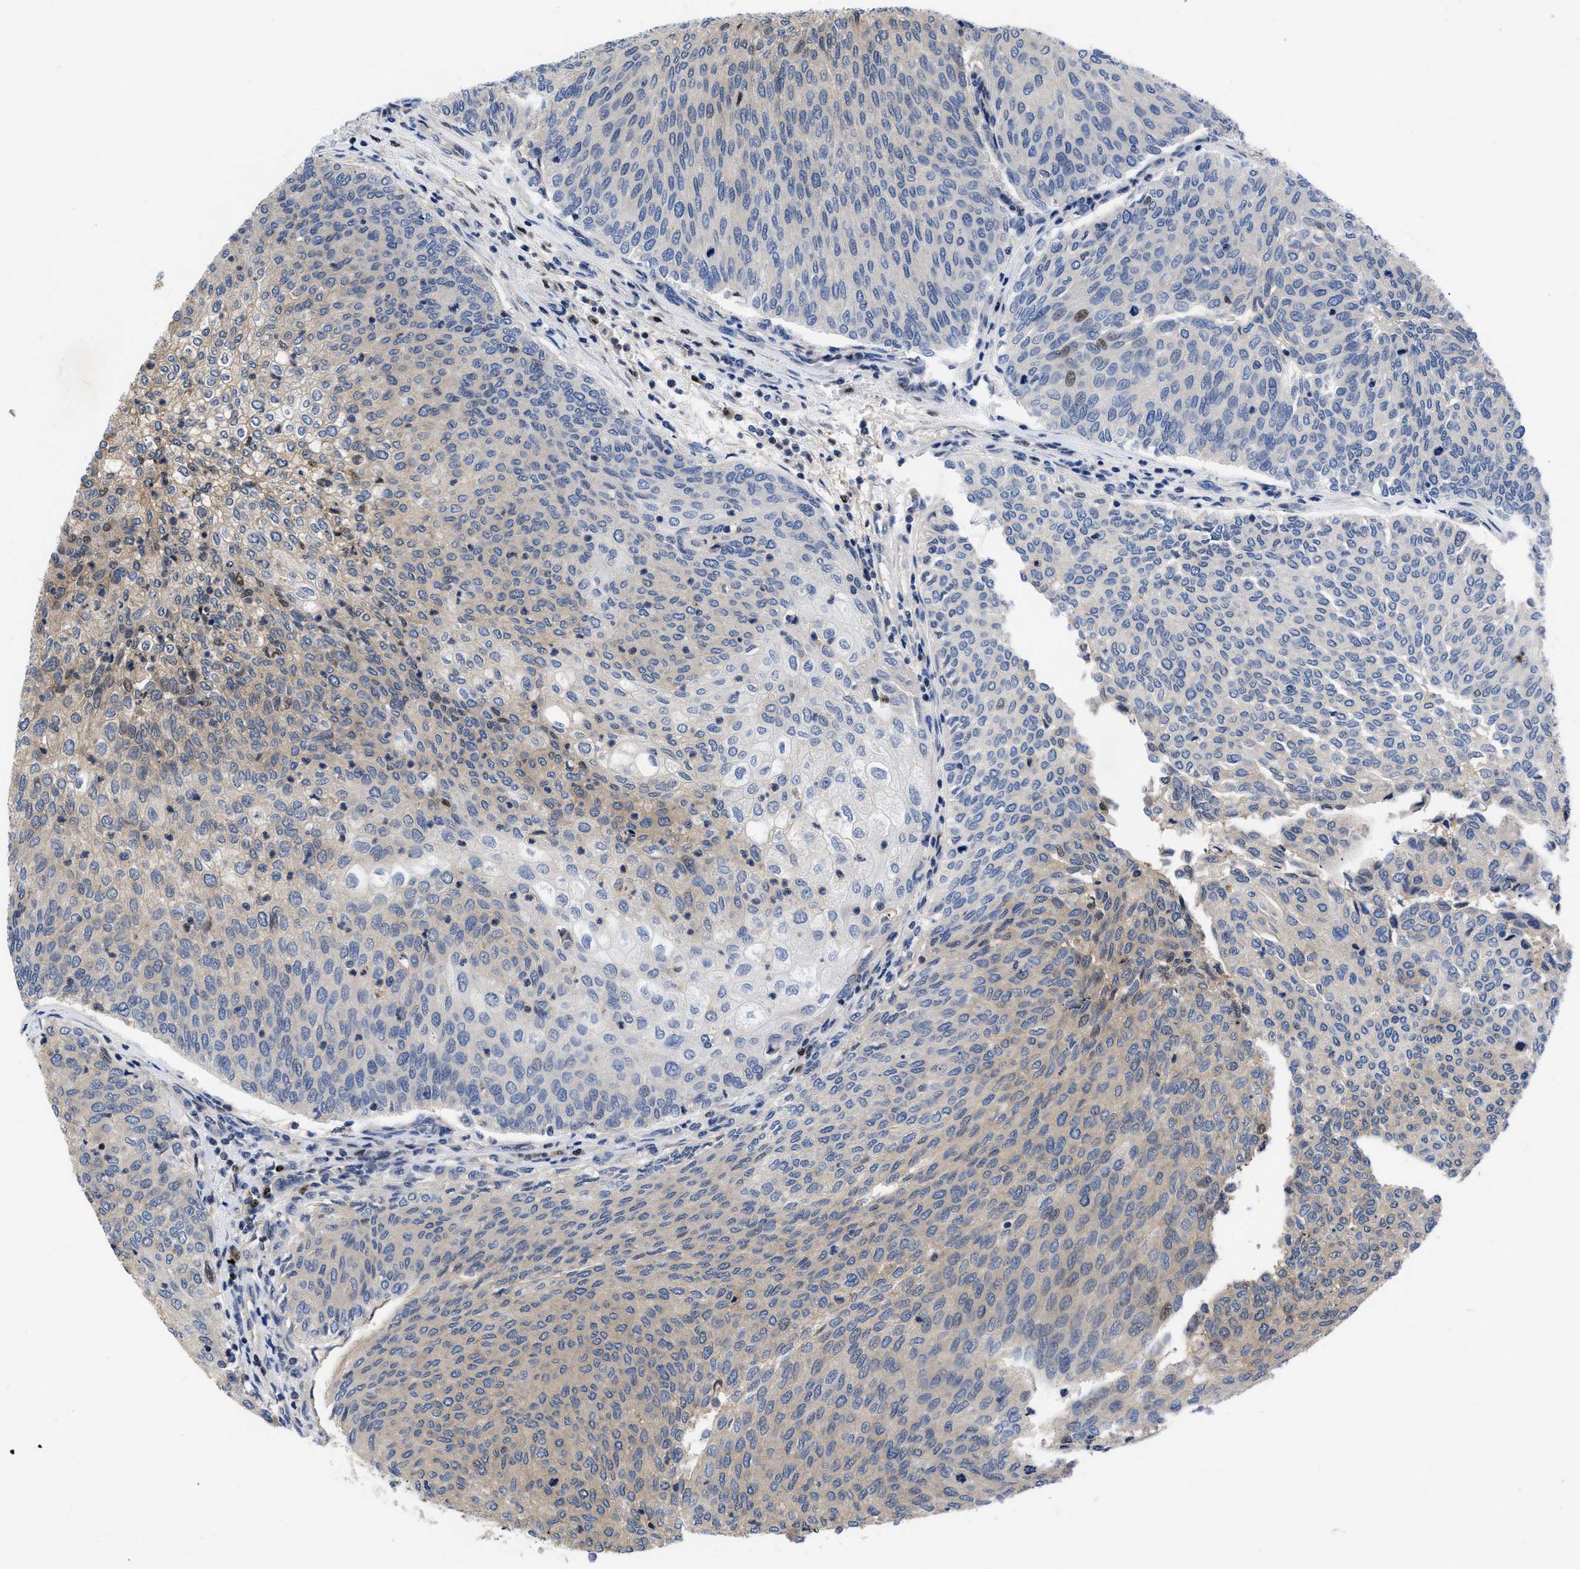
{"staining": {"intensity": "weak", "quantity": "<25%", "location": "cytoplasmic/membranous"}, "tissue": "urothelial cancer", "cell_type": "Tumor cells", "image_type": "cancer", "snomed": [{"axis": "morphology", "description": "Urothelial carcinoma, Low grade"}, {"axis": "topography", "description": "Urinary bladder"}], "caption": "High power microscopy photomicrograph of an IHC photomicrograph of low-grade urothelial carcinoma, revealing no significant expression in tumor cells.", "gene": "FAM200A", "patient": {"sex": "female", "age": 79}}